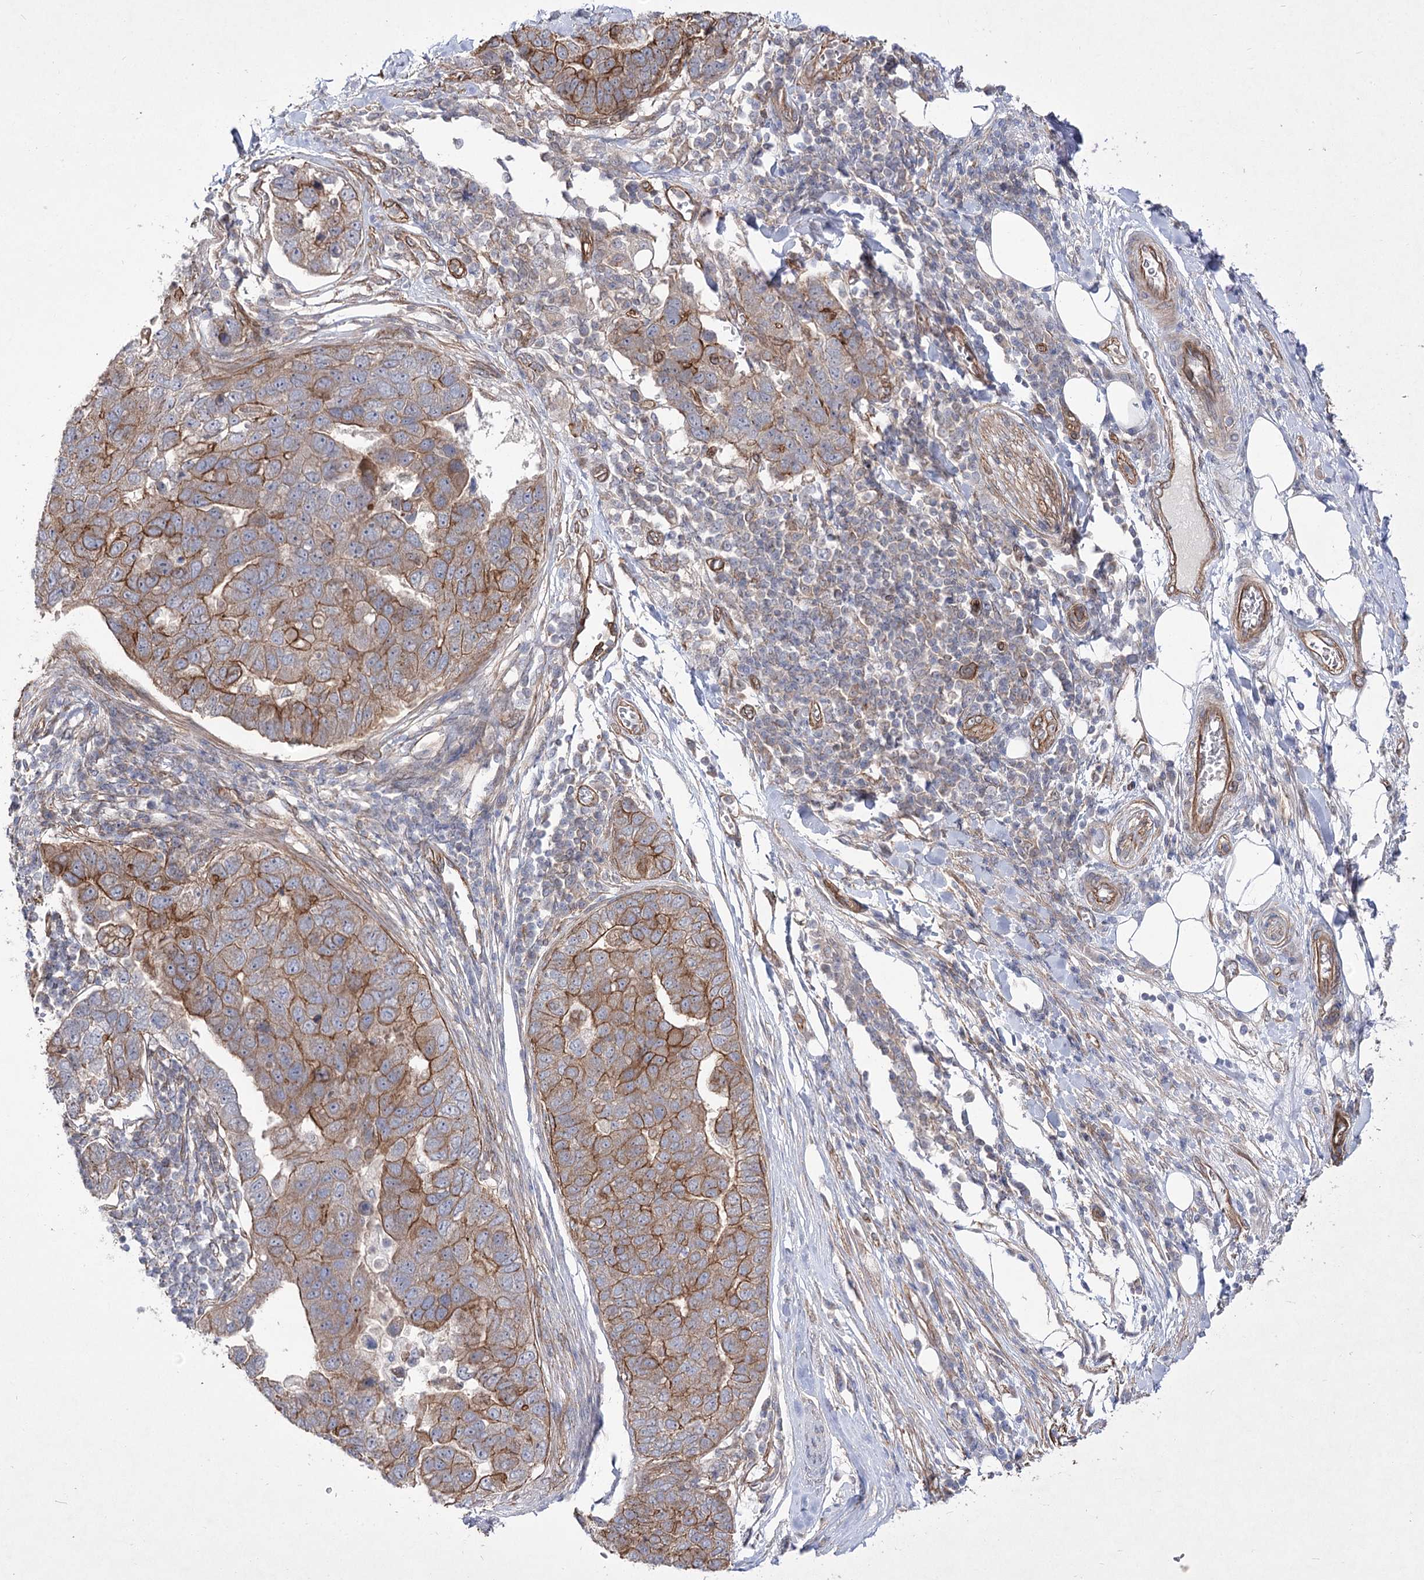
{"staining": {"intensity": "moderate", "quantity": ">75%", "location": "cytoplasmic/membranous"}, "tissue": "pancreatic cancer", "cell_type": "Tumor cells", "image_type": "cancer", "snomed": [{"axis": "morphology", "description": "Adenocarcinoma, NOS"}, {"axis": "topography", "description": "Pancreas"}], "caption": "Human pancreatic cancer (adenocarcinoma) stained with a brown dye reveals moderate cytoplasmic/membranous positive positivity in approximately >75% of tumor cells.", "gene": "SH3BP5L", "patient": {"sex": "female", "age": 61}}